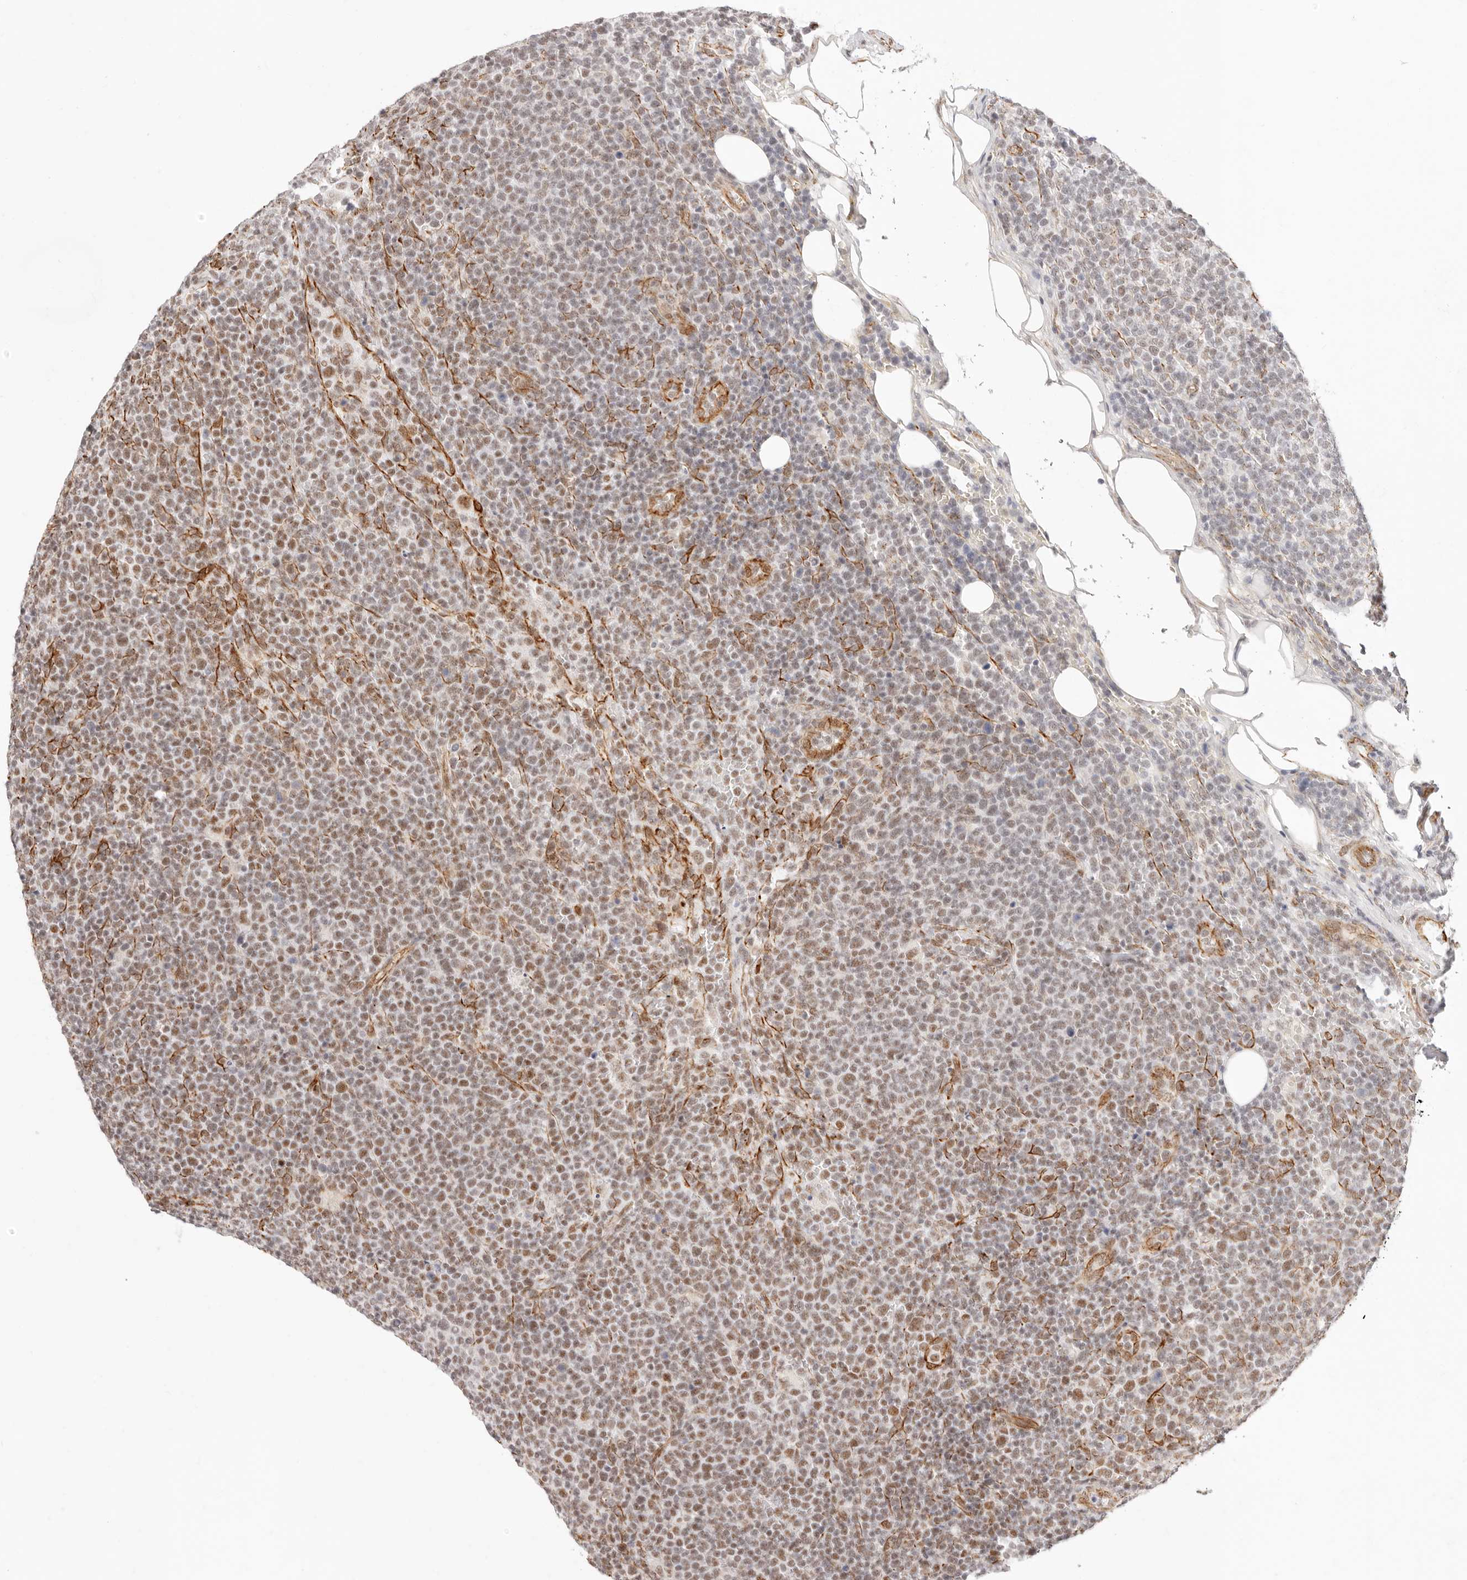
{"staining": {"intensity": "moderate", "quantity": ">75%", "location": "nuclear"}, "tissue": "lymphoma", "cell_type": "Tumor cells", "image_type": "cancer", "snomed": [{"axis": "morphology", "description": "Malignant lymphoma, non-Hodgkin's type, High grade"}, {"axis": "topography", "description": "Lymph node"}], "caption": "Lymphoma stained with DAB (3,3'-diaminobenzidine) immunohistochemistry displays medium levels of moderate nuclear staining in approximately >75% of tumor cells. (Stains: DAB in brown, nuclei in blue, Microscopy: brightfield microscopy at high magnification).", "gene": "ZC3H11A", "patient": {"sex": "male", "age": 61}}